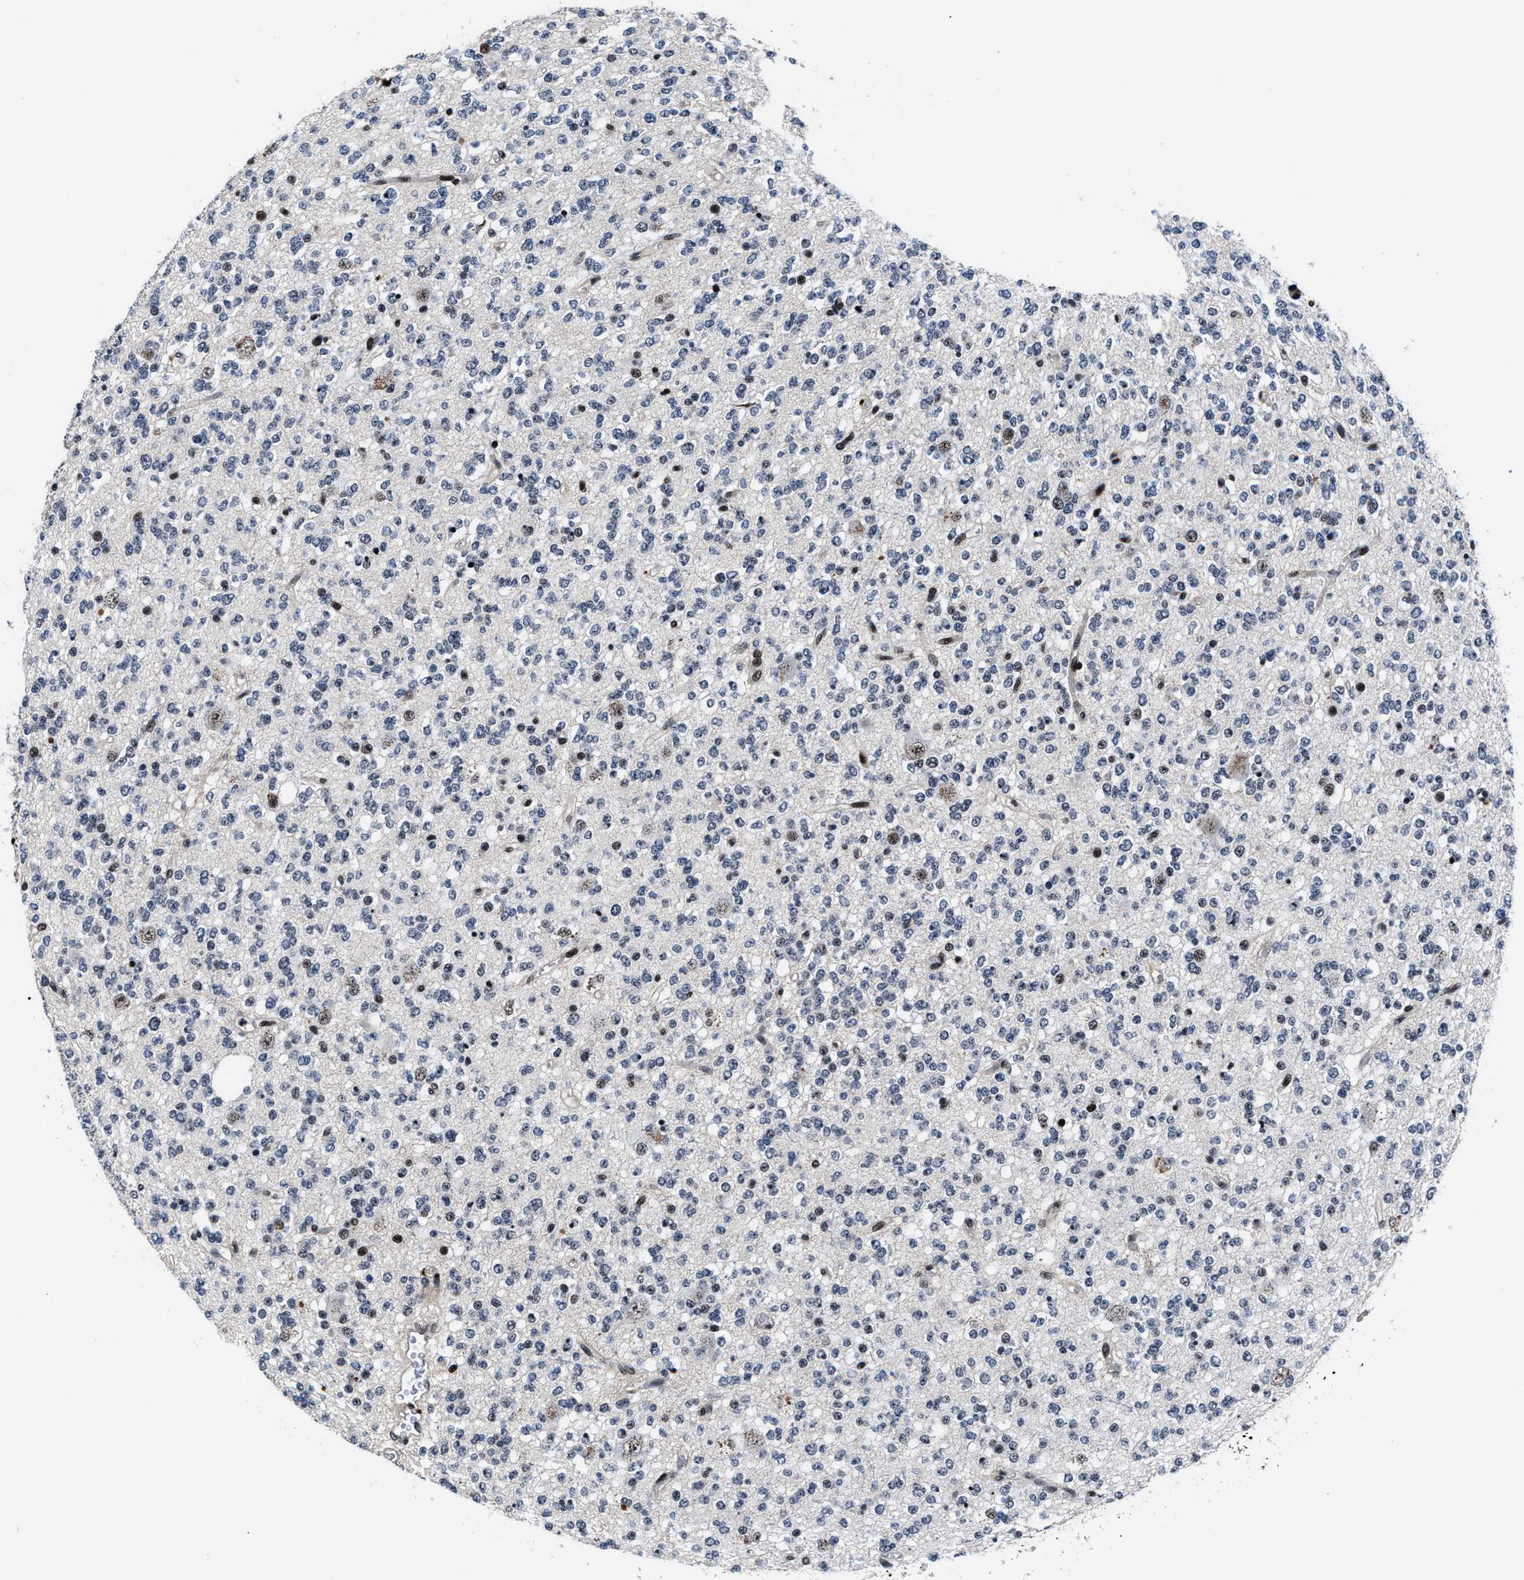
{"staining": {"intensity": "negative", "quantity": "none", "location": "none"}, "tissue": "glioma", "cell_type": "Tumor cells", "image_type": "cancer", "snomed": [{"axis": "morphology", "description": "Glioma, malignant, Low grade"}, {"axis": "topography", "description": "Brain"}], "caption": "This is a photomicrograph of immunohistochemistry (IHC) staining of glioma, which shows no positivity in tumor cells.", "gene": "ZNF233", "patient": {"sex": "male", "age": 38}}